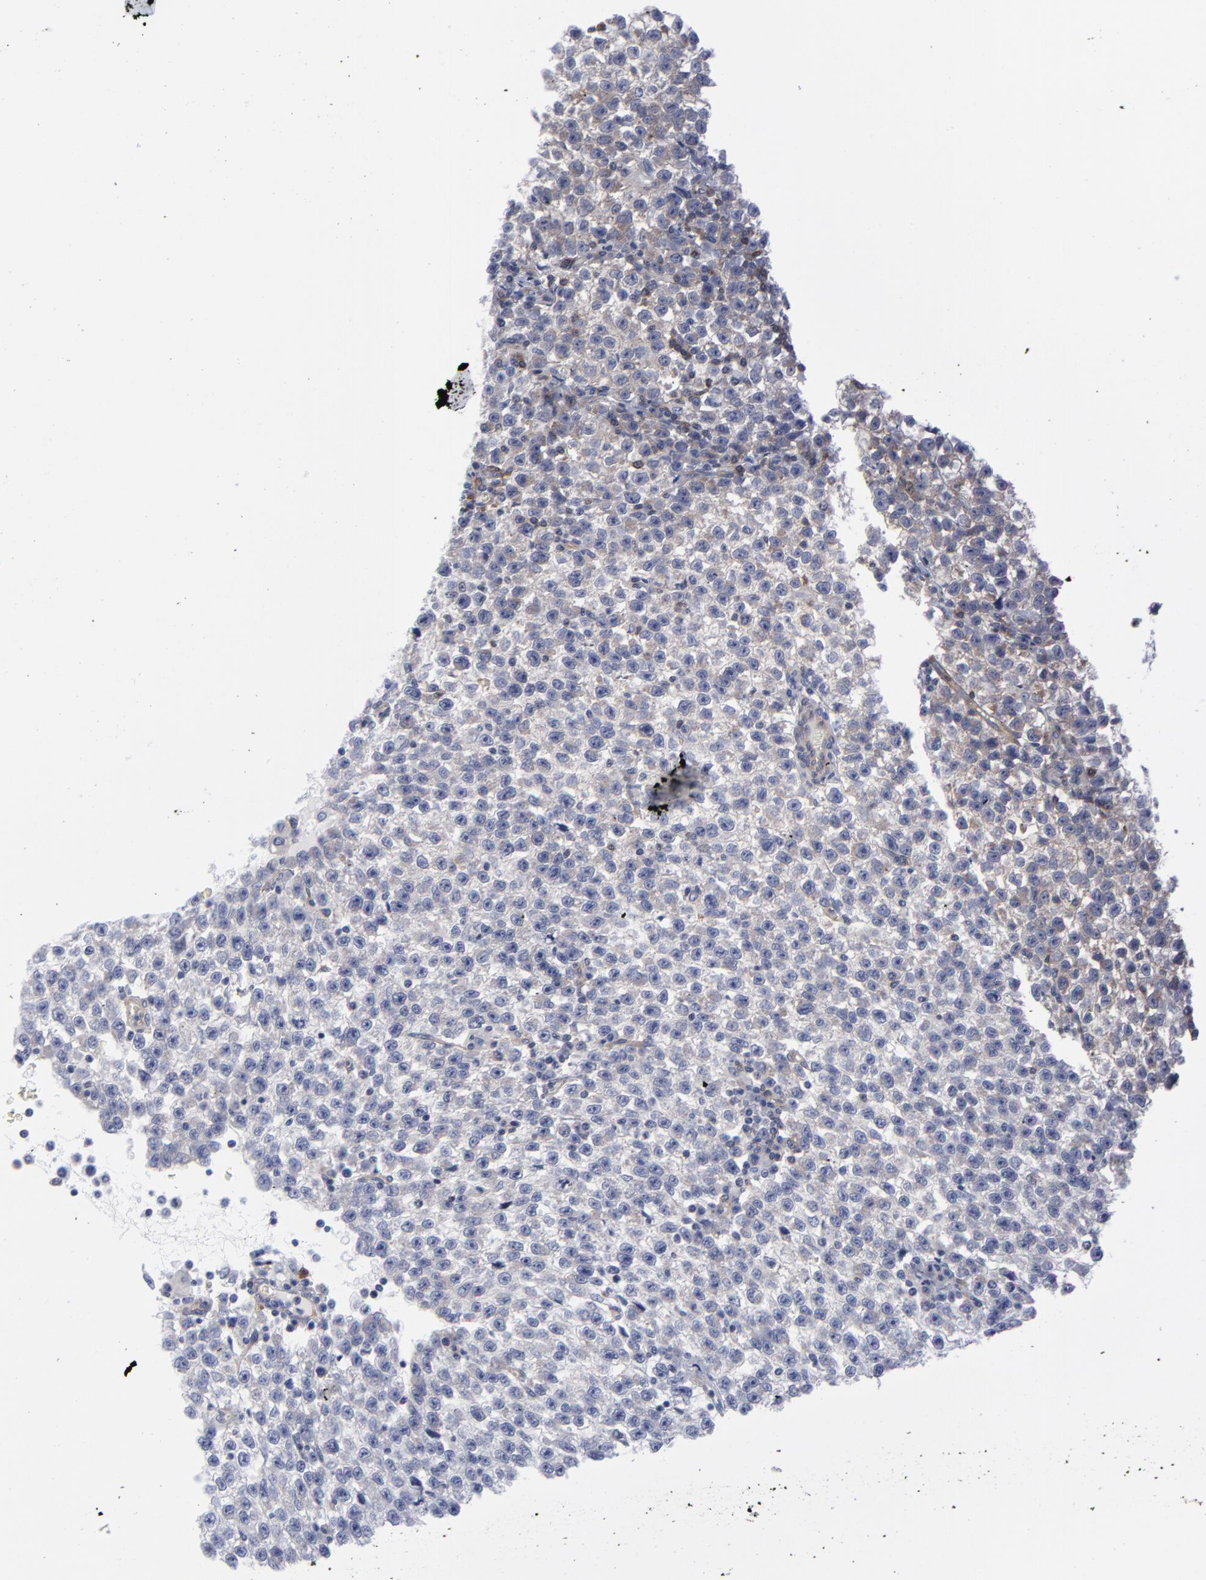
{"staining": {"intensity": "weak", "quantity": "<25%", "location": "cytoplasmic/membranous"}, "tissue": "testis cancer", "cell_type": "Tumor cells", "image_type": "cancer", "snomed": [{"axis": "morphology", "description": "Seminoma, NOS"}, {"axis": "topography", "description": "Testis"}], "caption": "An image of testis cancer stained for a protein displays no brown staining in tumor cells.", "gene": "NFKBIA", "patient": {"sex": "male", "age": 35}}